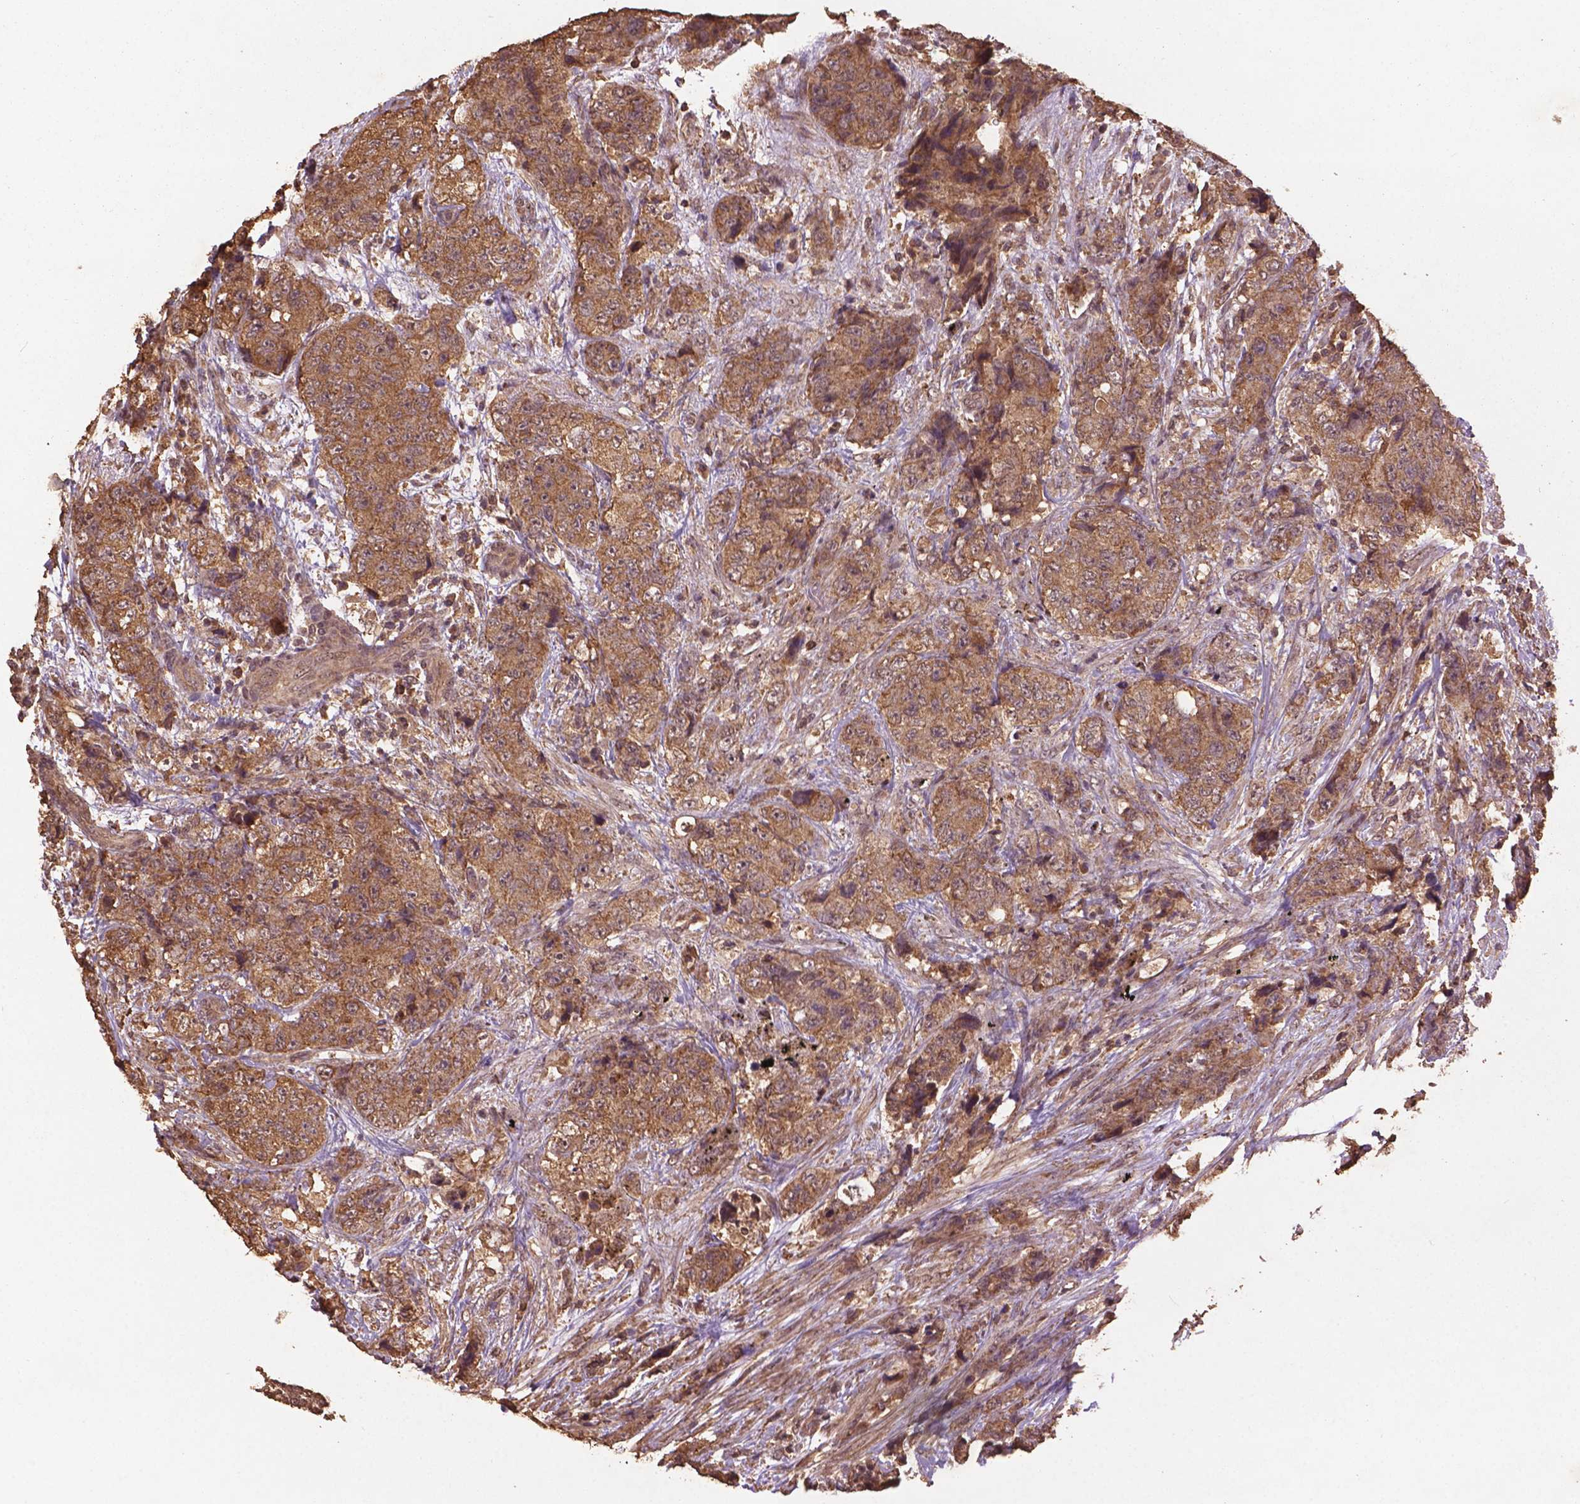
{"staining": {"intensity": "weak", "quantity": ">75%", "location": "cytoplasmic/membranous"}, "tissue": "urothelial cancer", "cell_type": "Tumor cells", "image_type": "cancer", "snomed": [{"axis": "morphology", "description": "Urothelial carcinoma, High grade"}, {"axis": "topography", "description": "Urinary bladder"}], "caption": "About >75% of tumor cells in high-grade urothelial carcinoma exhibit weak cytoplasmic/membranous protein positivity as visualized by brown immunohistochemical staining.", "gene": "BABAM1", "patient": {"sex": "female", "age": 78}}